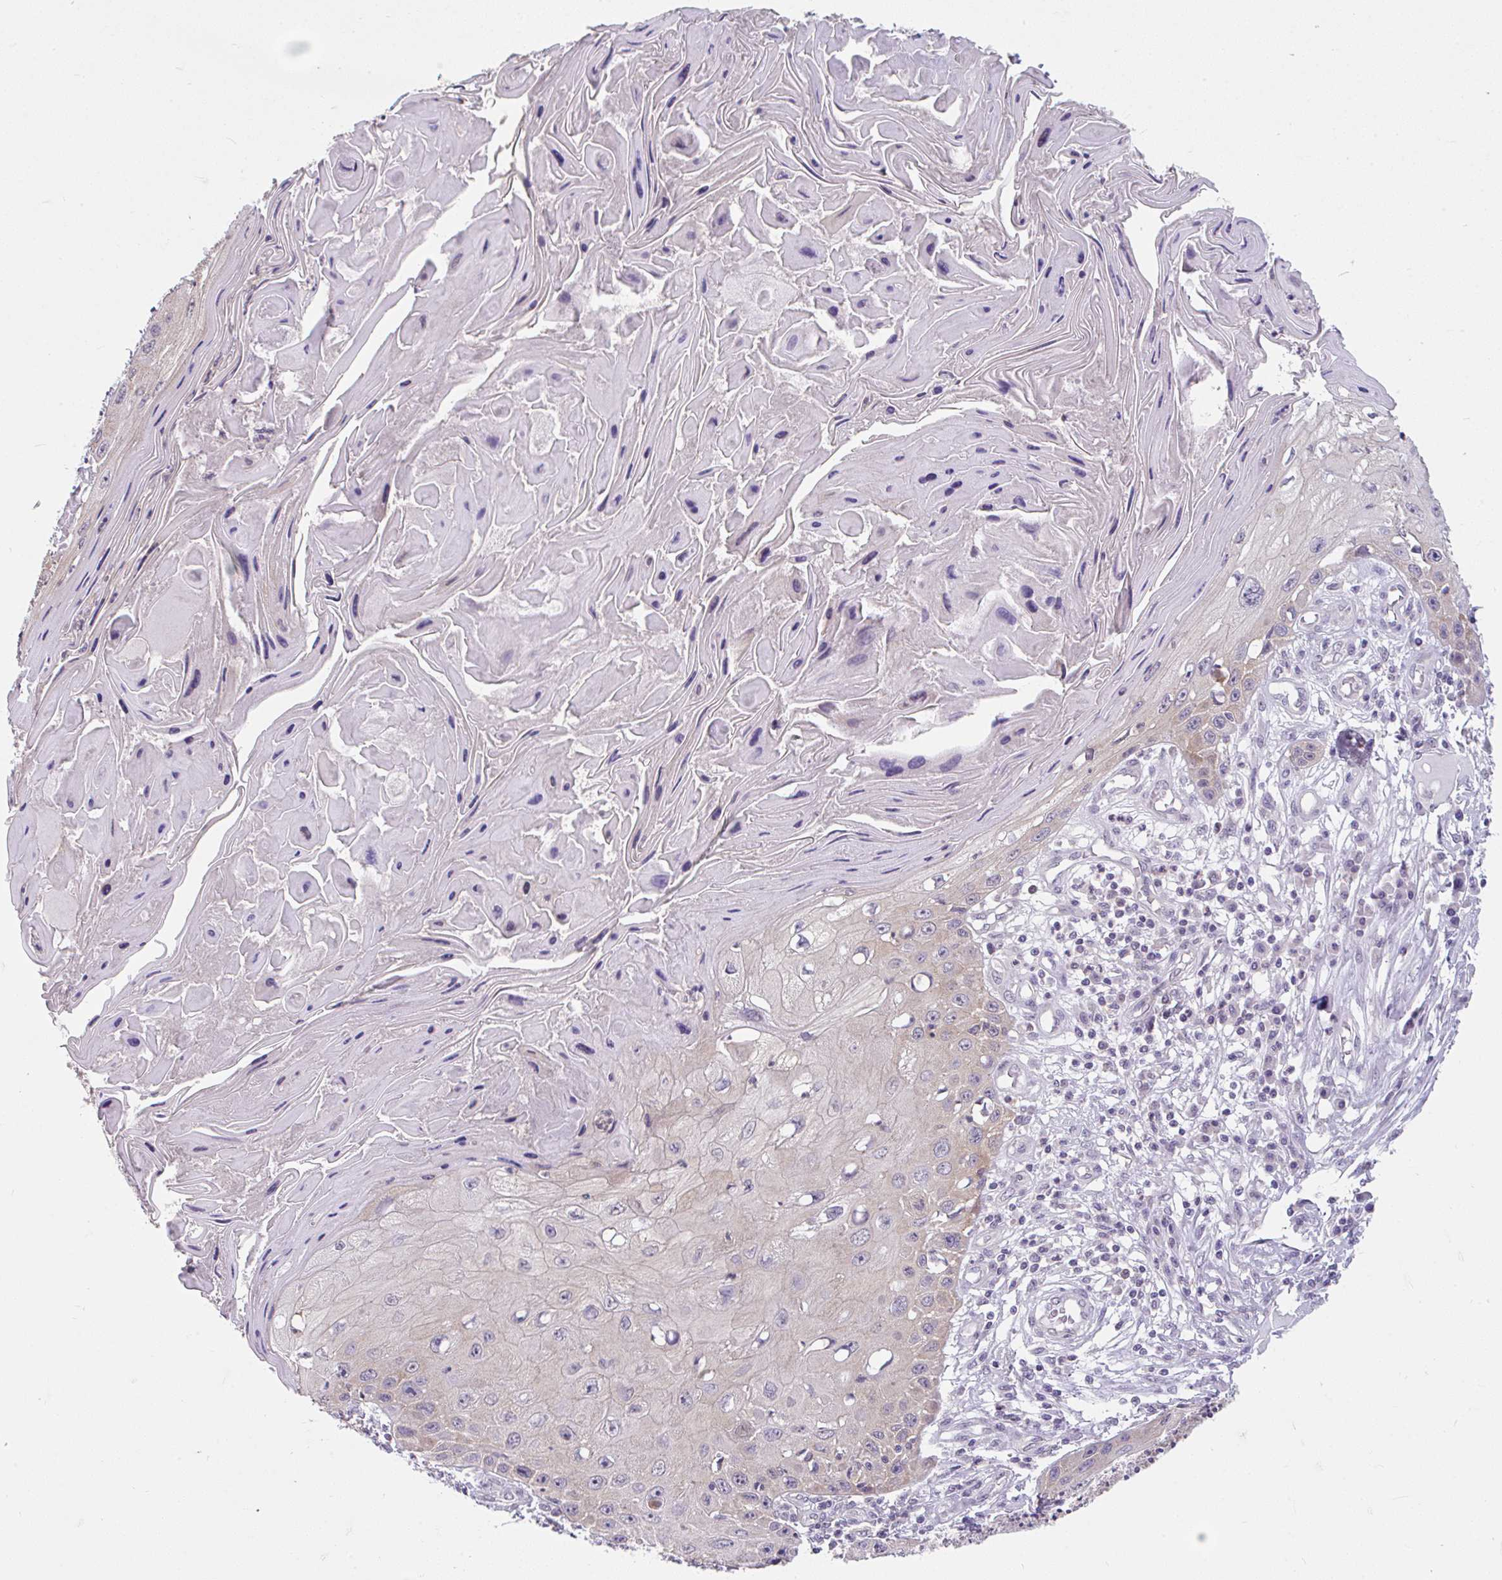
{"staining": {"intensity": "weak", "quantity": "25%-75%", "location": "cytoplasmic/membranous"}, "tissue": "skin cancer", "cell_type": "Tumor cells", "image_type": "cancer", "snomed": [{"axis": "morphology", "description": "Squamous cell carcinoma, NOS"}, {"axis": "topography", "description": "Skin"}, {"axis": "topography", "description": "Vulva"}], "caption": "Weak cytoplasmic/membranous protein expression is present in about 25%-75% of tumor cells in skin cancer (squamous cell carcinoma).", "gene": "RALBP1", "patient": {"sex": "female", "age": 44}}